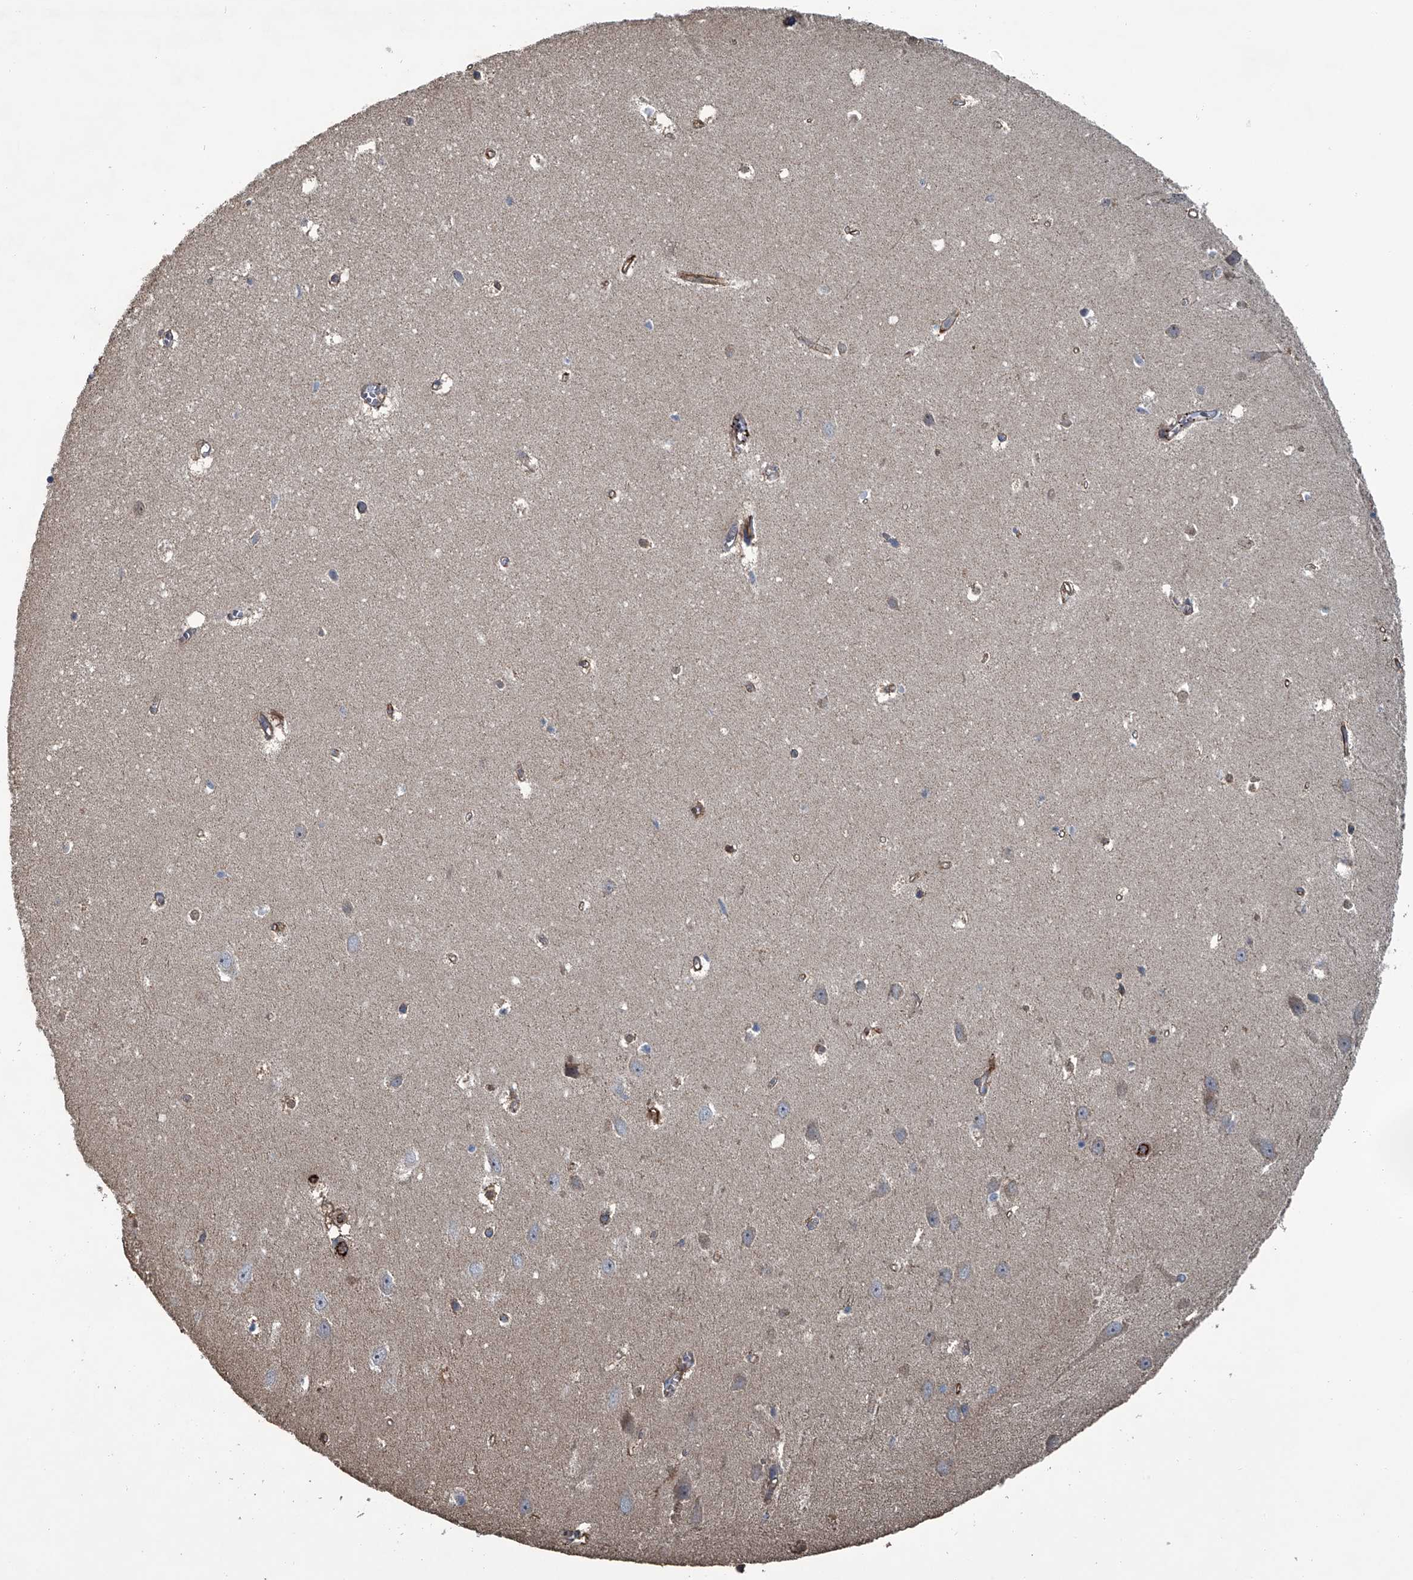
{"staining": {"intensity": "weak", "quantity": "<25%", "location": "cytoplasmic/membranous"}, "tissue": "hippocampus", "cell_type": "Glial cells", "image_type": "normal", "snomed": [{"axis": "morphology", "description": "Normal tissue, NOS"}, {"axis": "topography", "description": "Hippocampus"}], "caption": "High magnification brightfield microscopy of benign hippocampus stained with DAB (brown) and counterstained with hematoxylin (blue): glial cells show no significant positivity.", "gene": "LDLRAD2", "patient": {"sex": "female", "age": 64}}